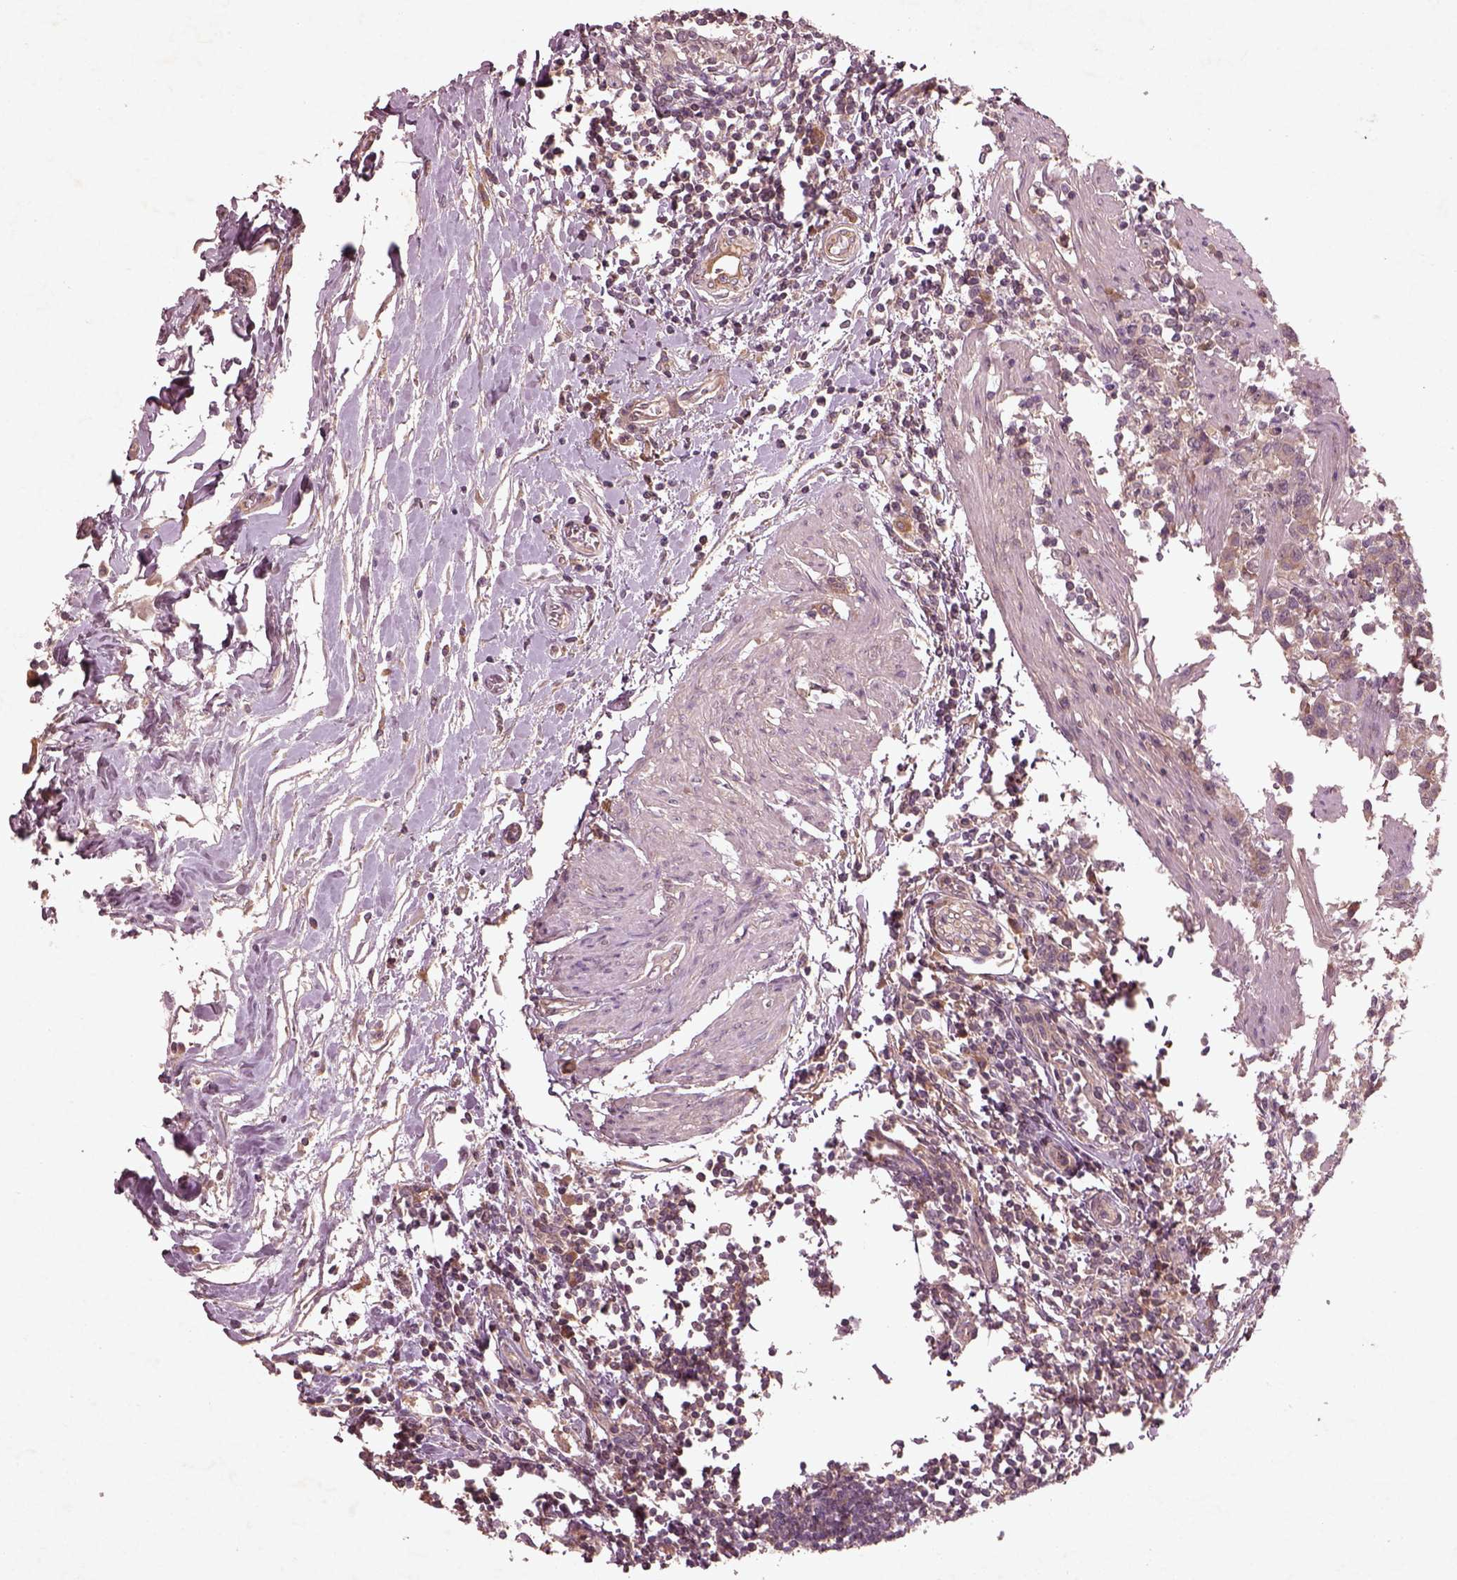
{"staining": {"intensity": "weak", "quantity": ">75%", "location": "cytoplasmic/membranous"}, "tissue": "urothelial cancer", "cell_type": "Tumor cells", "image_type": "cancer", "snomed": [{"axis": "morphology", "description": "Urothelial carcinoma, High grade"}, {"axis": "topography", "description": "Urinary bladder"}], "caption": "A brown stain shows weak cytoplasmic/membranous staining of a protein in human urothelial cancer tumor cells. The staining was performed using DAB (3,3'-diaminobenzidine) to visualize the protein expression in brown, while the nuclei were stained in blue with hematoxylin (Magnification: 20x).", "gene": "FAM234A", "patient": {"sex": "female", "age": 58}}